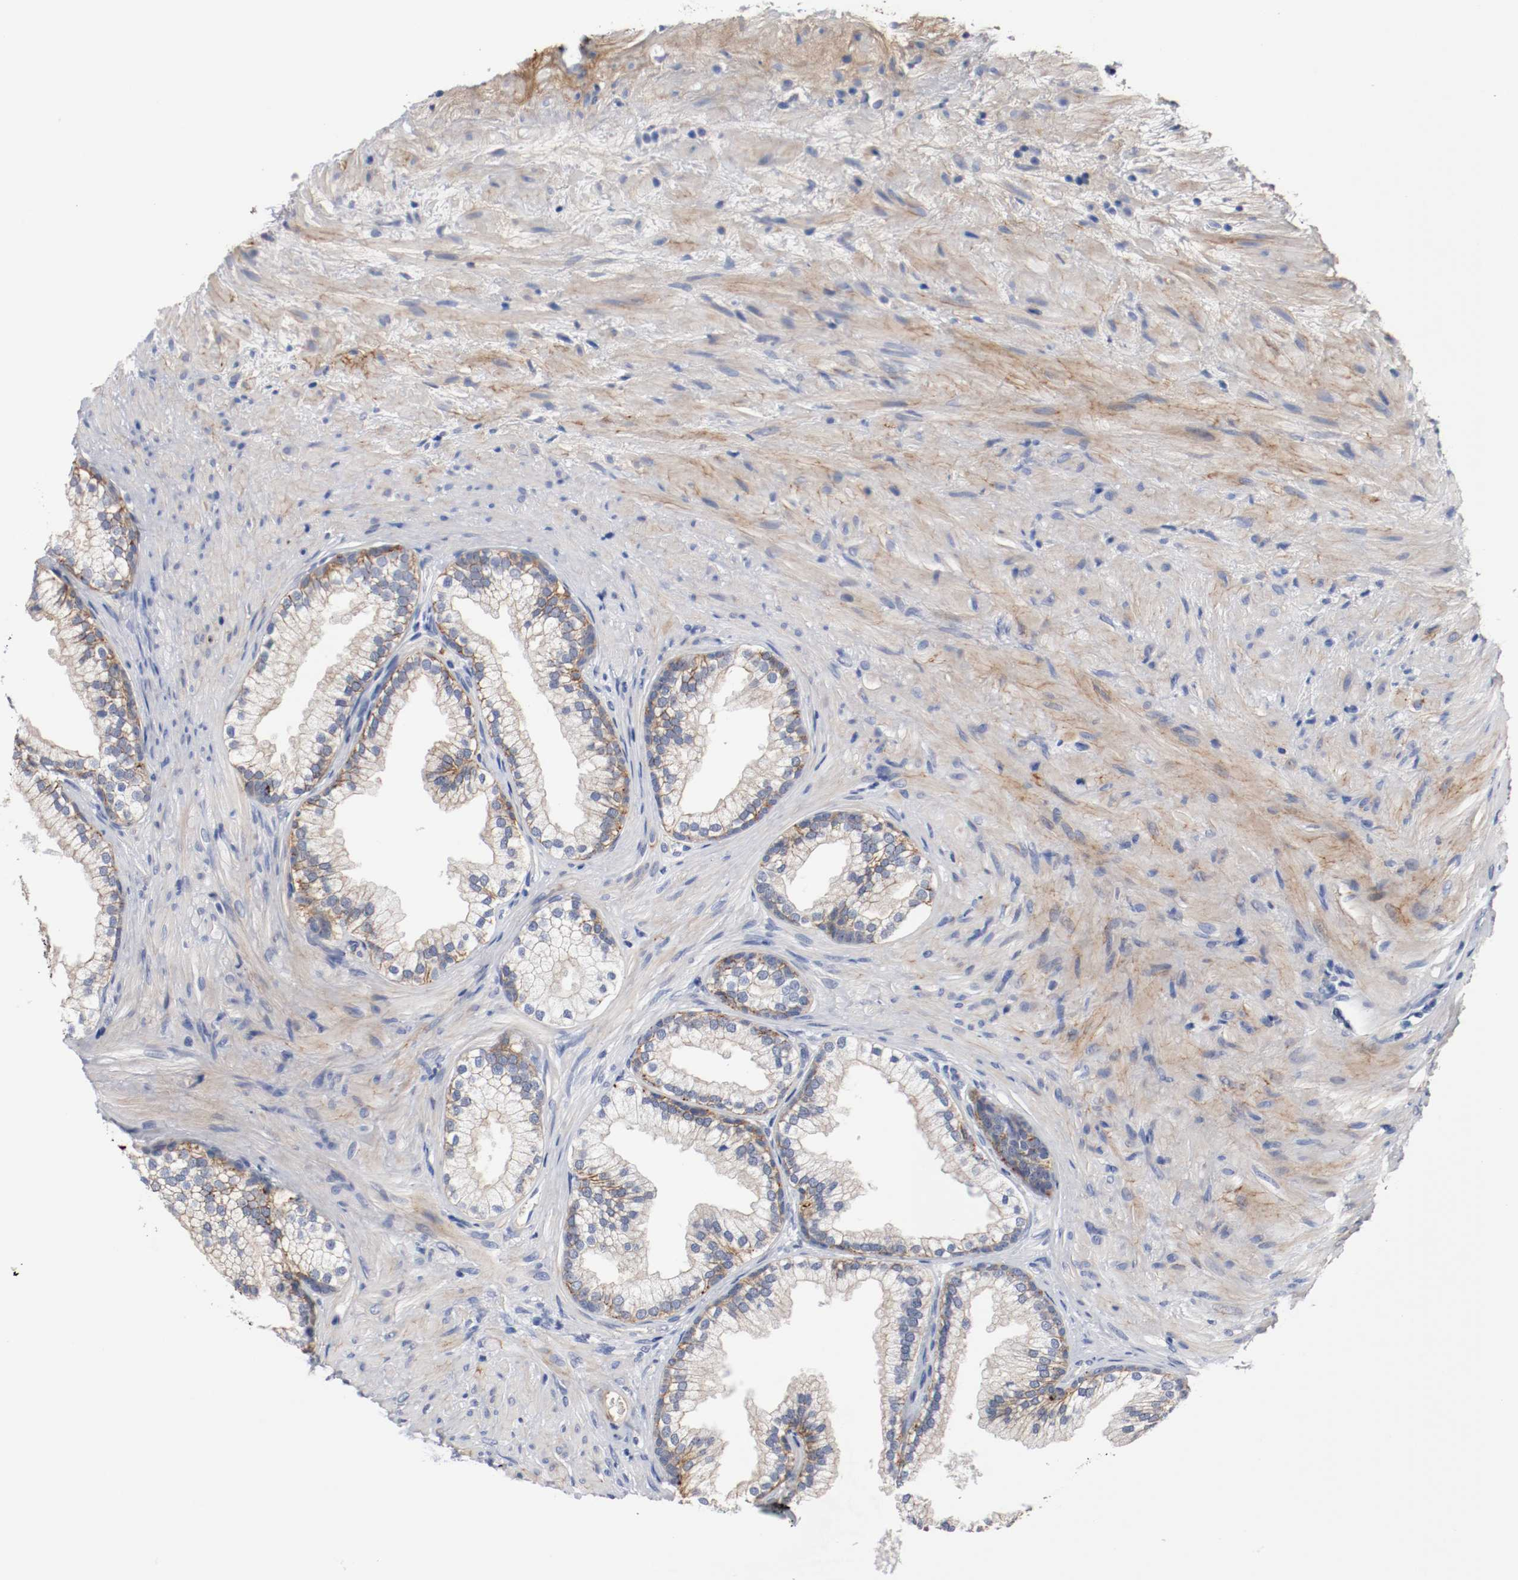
{"staining": {"intensity": "moderate", "quantity": "<25%", "location": "cytoplasmic/membranous"}, "tissue": "prostate", "cell_type": "Glandular cells", "image_type": "normal", "snomed": [{"axis": "morphology", "description": "Normal tissue, NOS"}, {"axis": "topography", "description": "Prostate"}], "caption": "Normal prostate displays moderate cytoplasmic/membranous expression in about <25% of glandular cells, visualized by immunohistochemistry.", "gene": "TNC", "patient": {"sex": "male", "age": 76}}